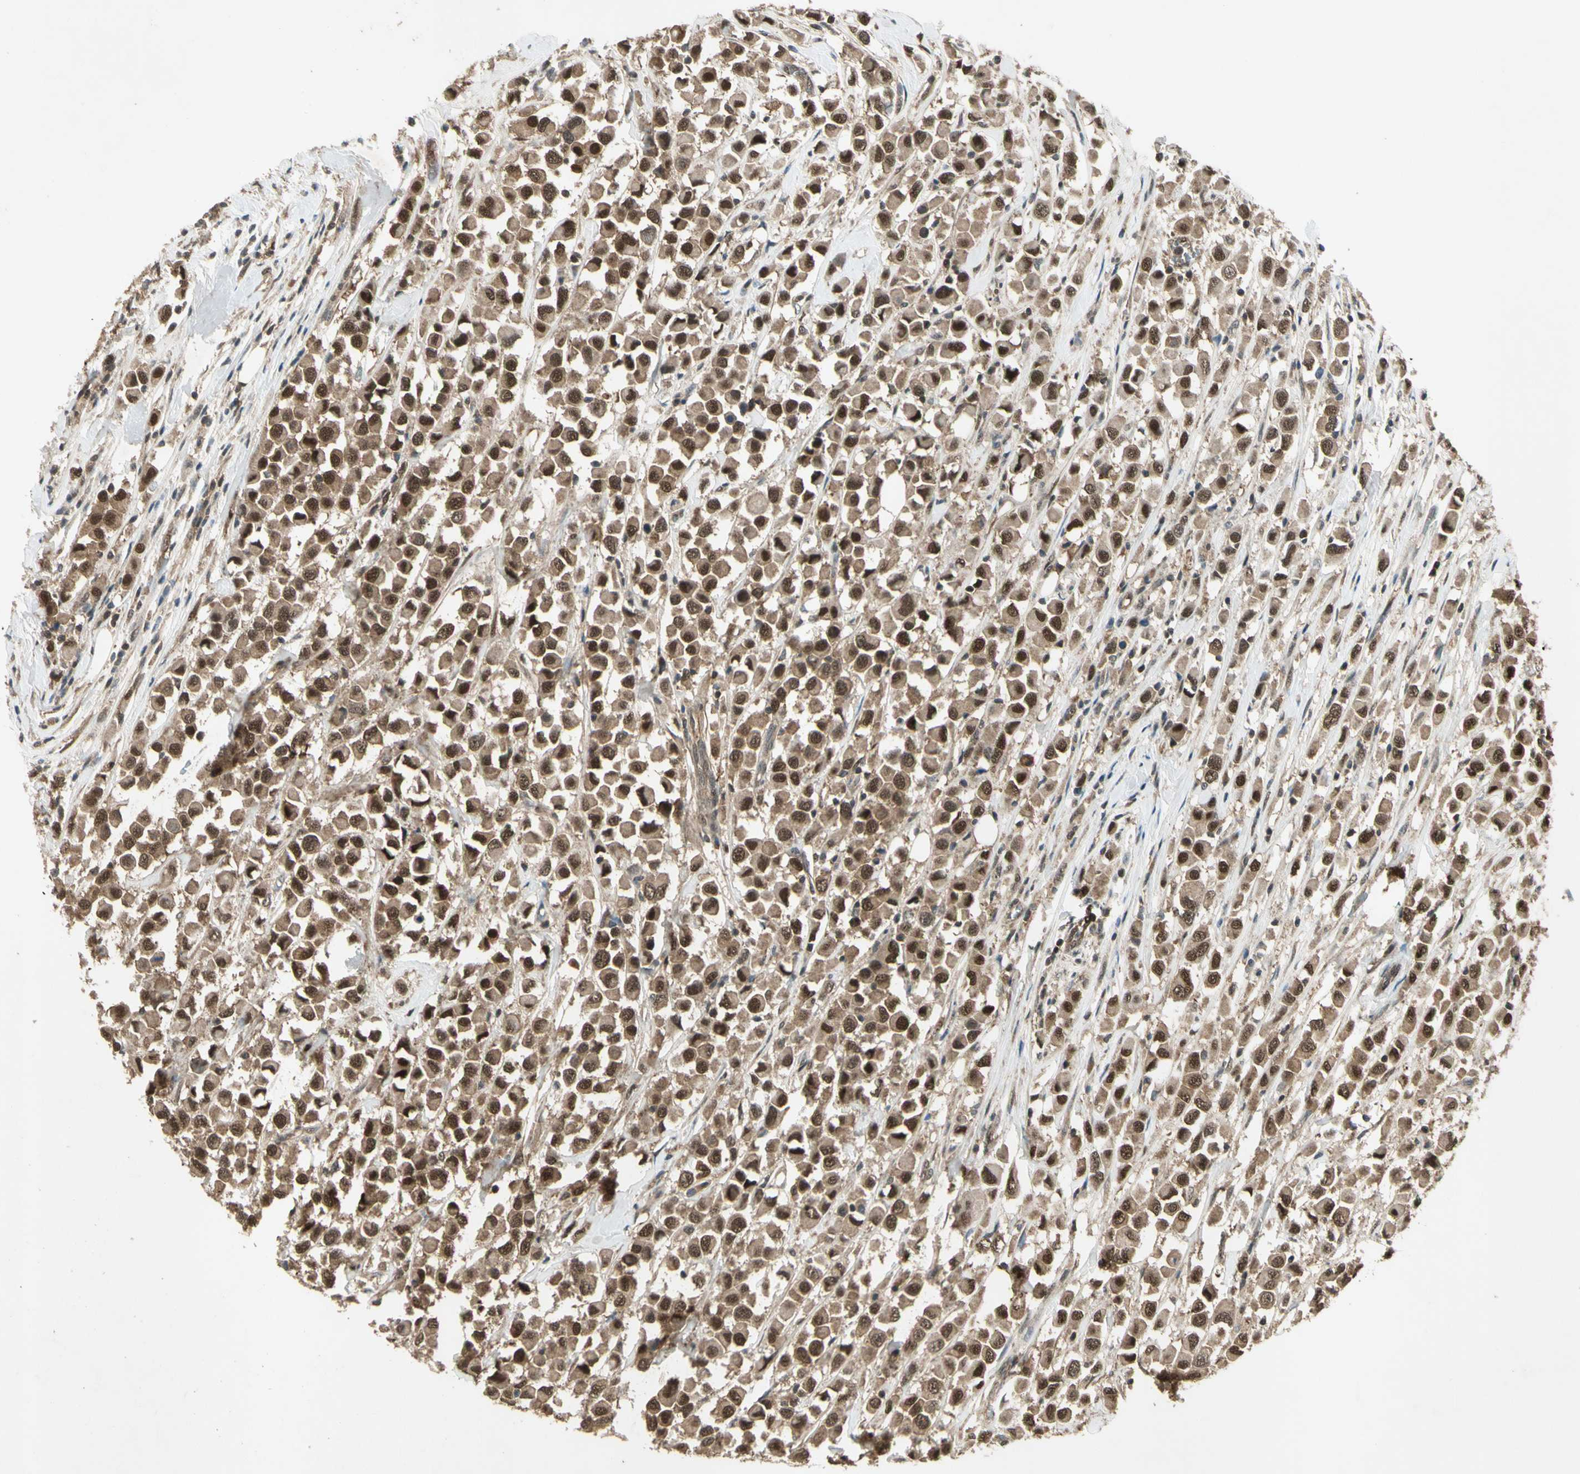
{"staining": {"intensity": "strong", "quantity": ">75%", "location": "cytoplasmic/membranous,nuclear"}, "tissue": "breast cancer", "cell_type": "Tumor cells", "image_type": "cancer", "snomed": [{"axis": "morphology", "description": "Duct carcinoma"}, {"axis": "topography", "description": "Breast"}], "caption": "Protein staining of breast cancer (infiltrating ductal carcinoma) tissue exhibits strong cytoplasmic/membranous and nuclear staining in approximately >75% of tumor cells. (IHC, brightfield microscopy, high magnification).", "gene": "PSMD5", "patient": {"sex": "female", "age": 61}}